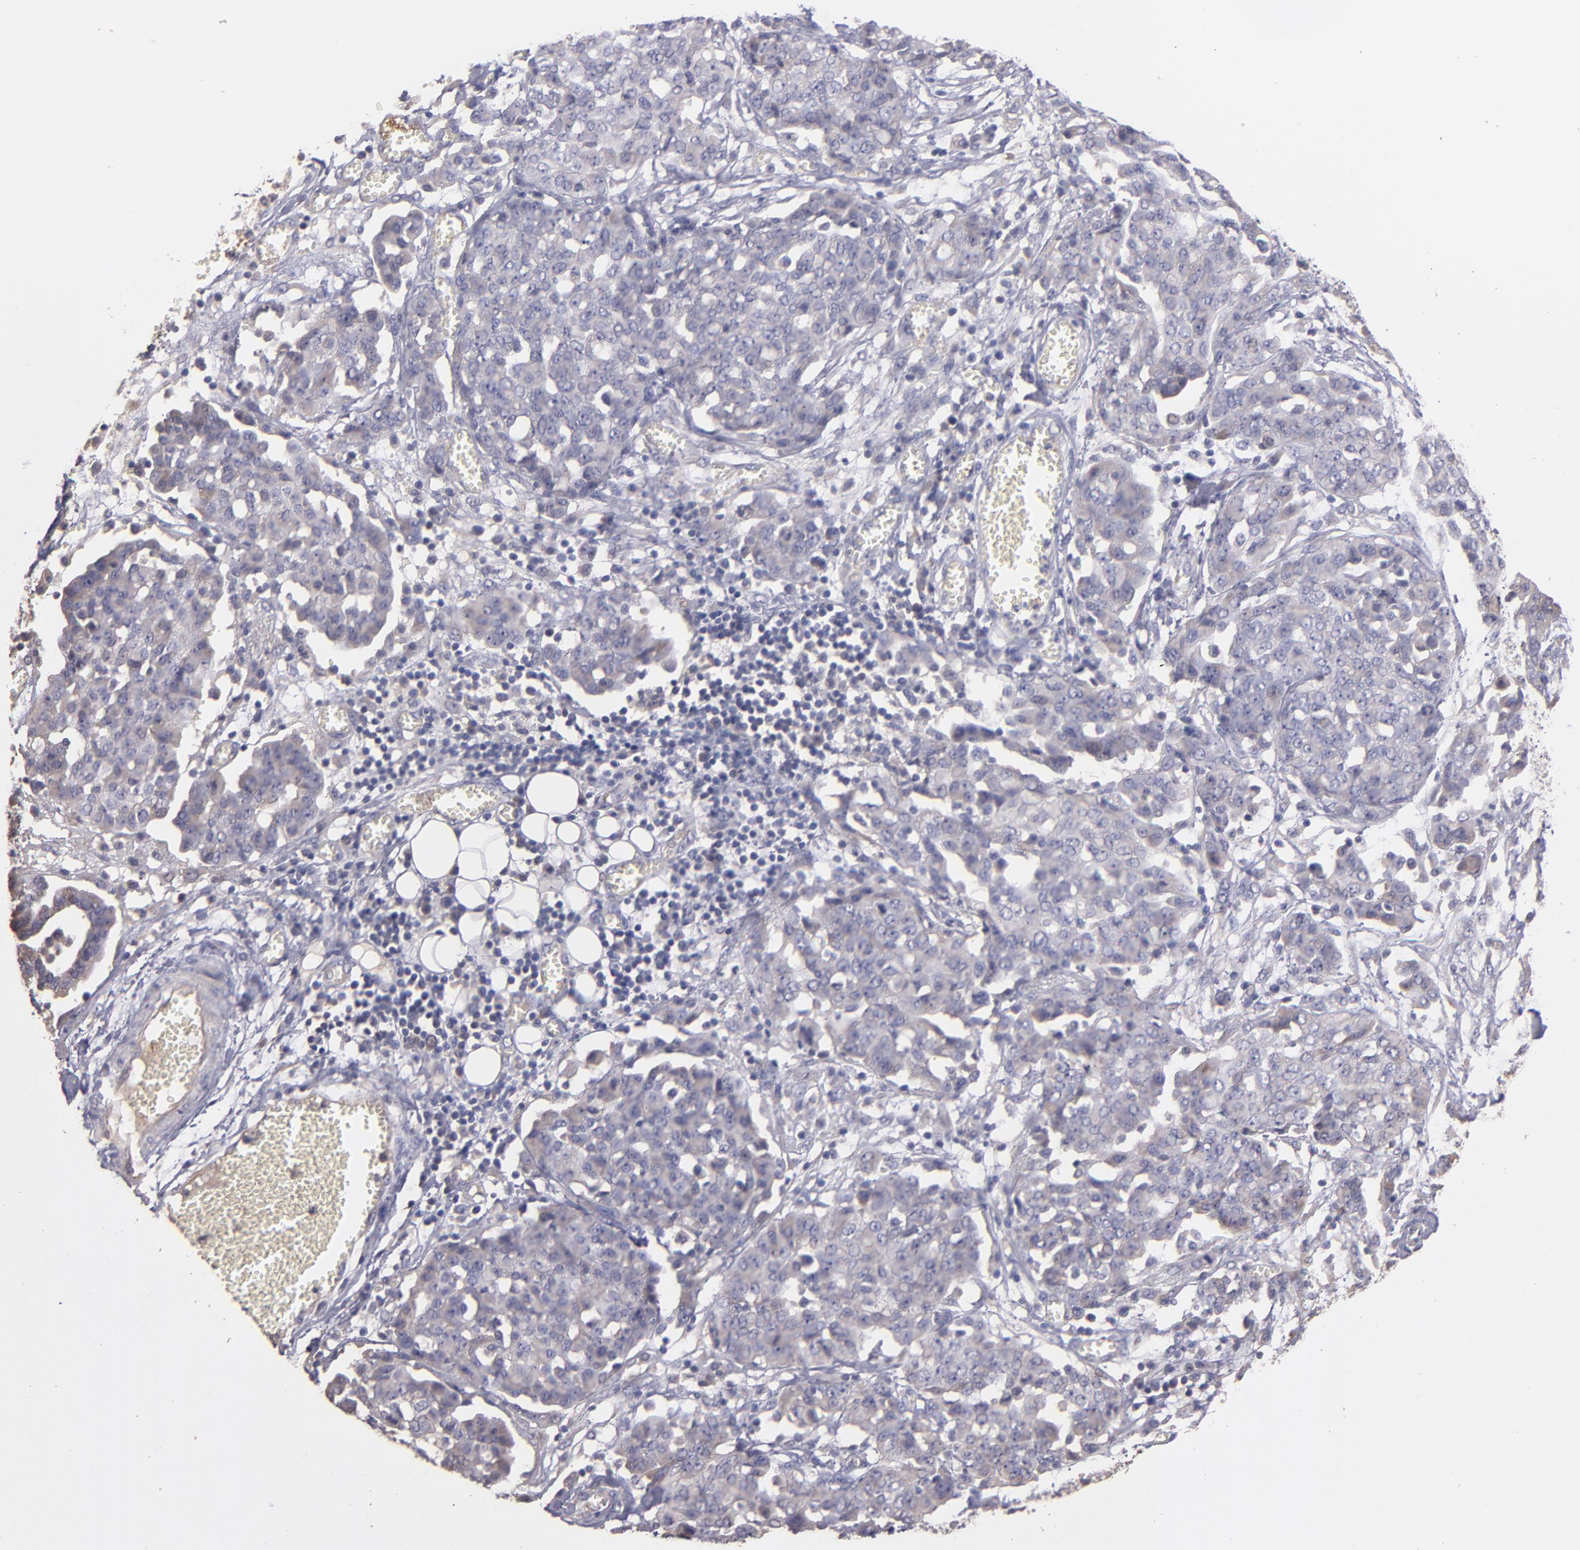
{"staining": {"intensity": "weak", "quantity": "<25%", "location": "cytoplasmic/membranous"}, "tissue": "ovarian cancer", "cell_type": "Tumor cells", "image_type": "cancer", "snomed": [{"axis": "morphology", "description": "Cystadenocarcinoma, serous, NOS"}, {"axis": "topography", "description": "Soft tissue"}, {"axis": "topography", "description": "Ovary"}], "caption": "Immunohistochemistry histopathology image of neoplastic tissue: human ovarian serous cystadenocarcinoma stained with DAB exhibits no significant protein expression in tumor cells.", "gene": "GNAZ", "patient": {"sex": "female", "age": 57}}